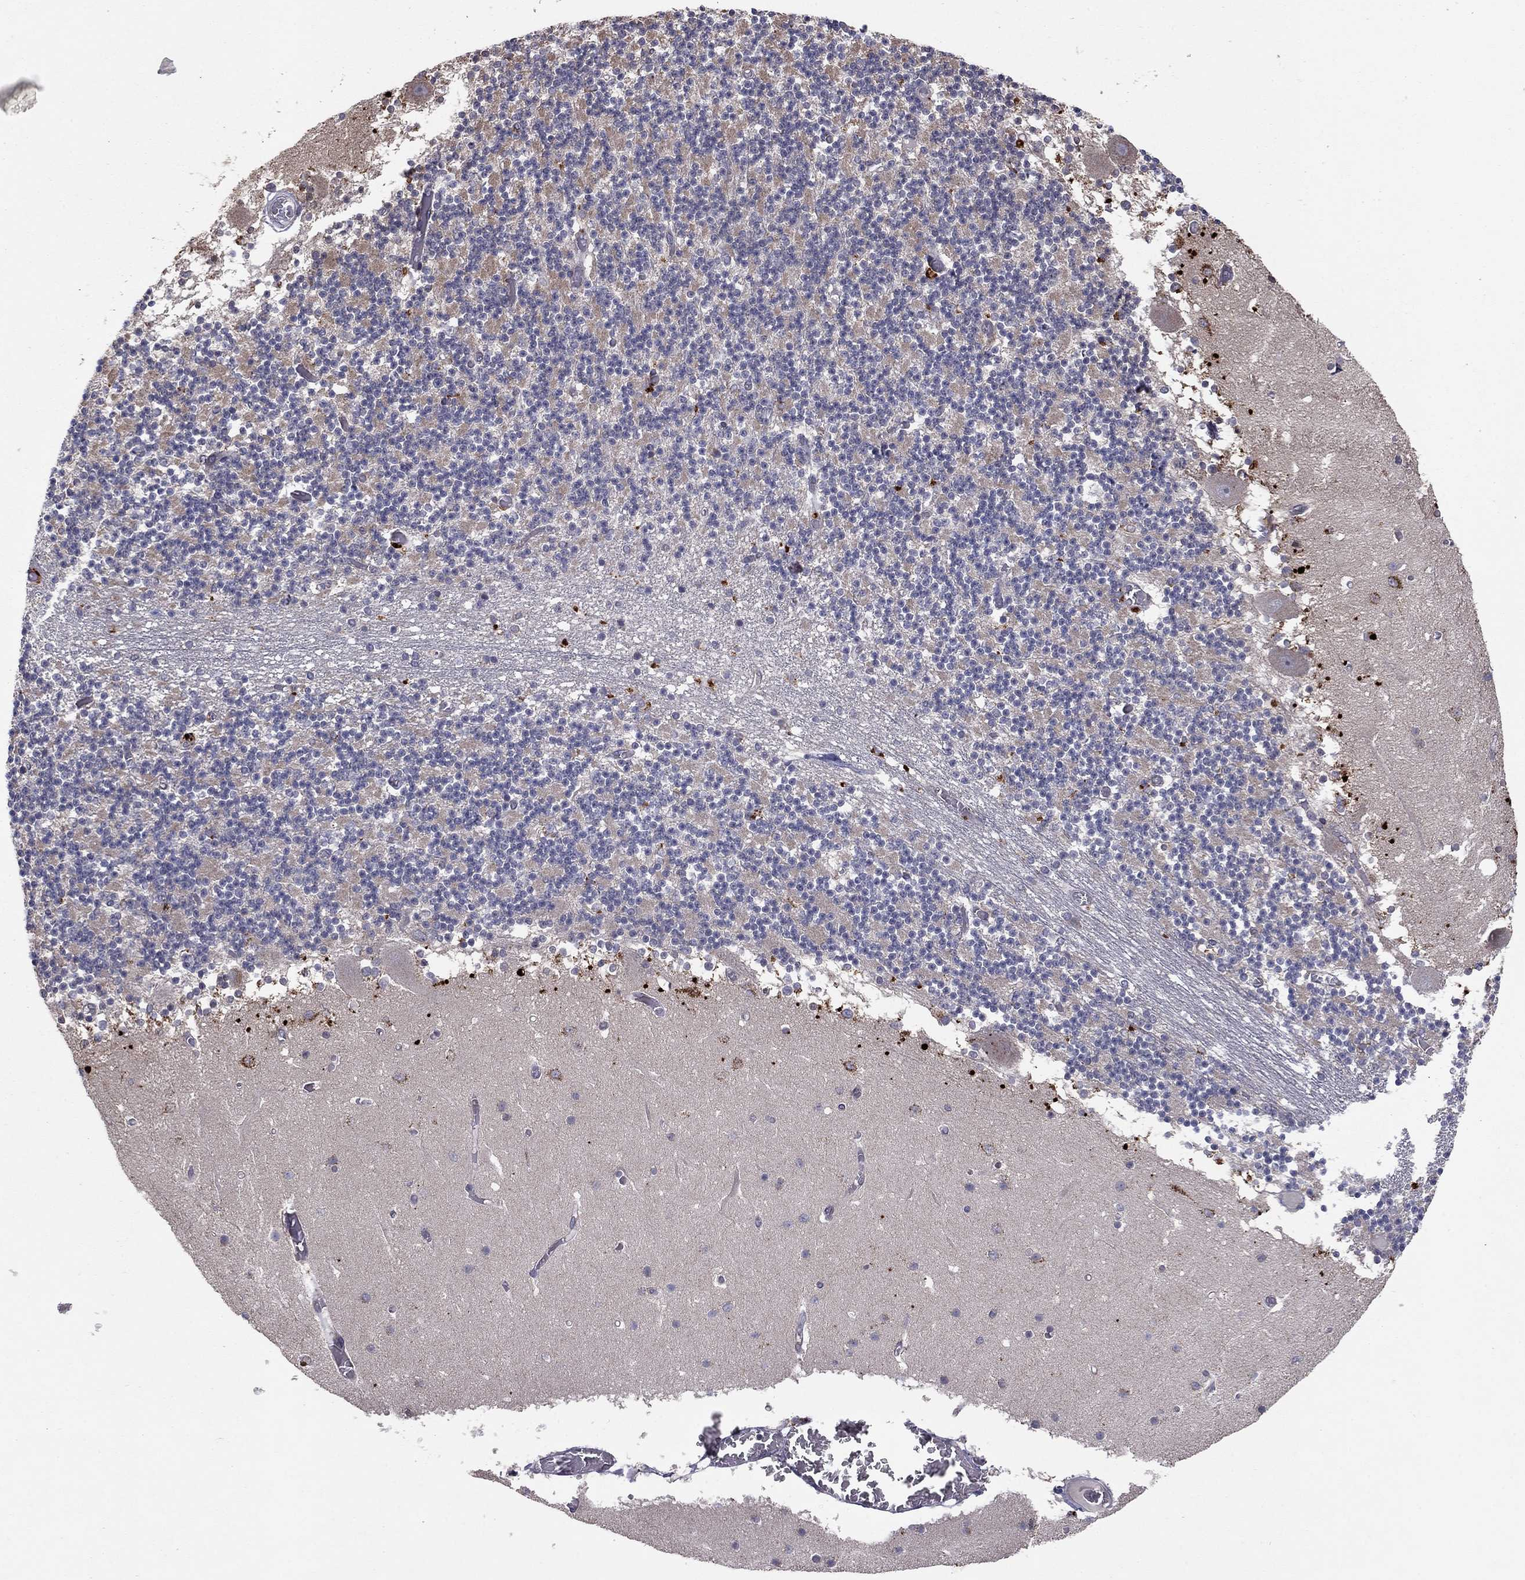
{"staining": {"intensity": "negative", "quantity": "none", "location": "none"}, "tissue": "cerebellum", "cell_type": "Cells in granular layer", "image_type": "normal", "snomed": [{"axis": "morphology", "description": "Normal tissue, NOS"}, {"axis": "topography", "description": "Cerebellum"}], "caption": "This is a photomicrograph of immunohistochemistry staining of benign cerebellum, which shows no staining in cells in granular layer. (Brightfield microscopy of DAB (3,3'-diaminobenzidine) immunohistochemistry (IHC) at high magnification).", "gene": "YIF1A", "patient": {"sex": "female", "age": 28}}